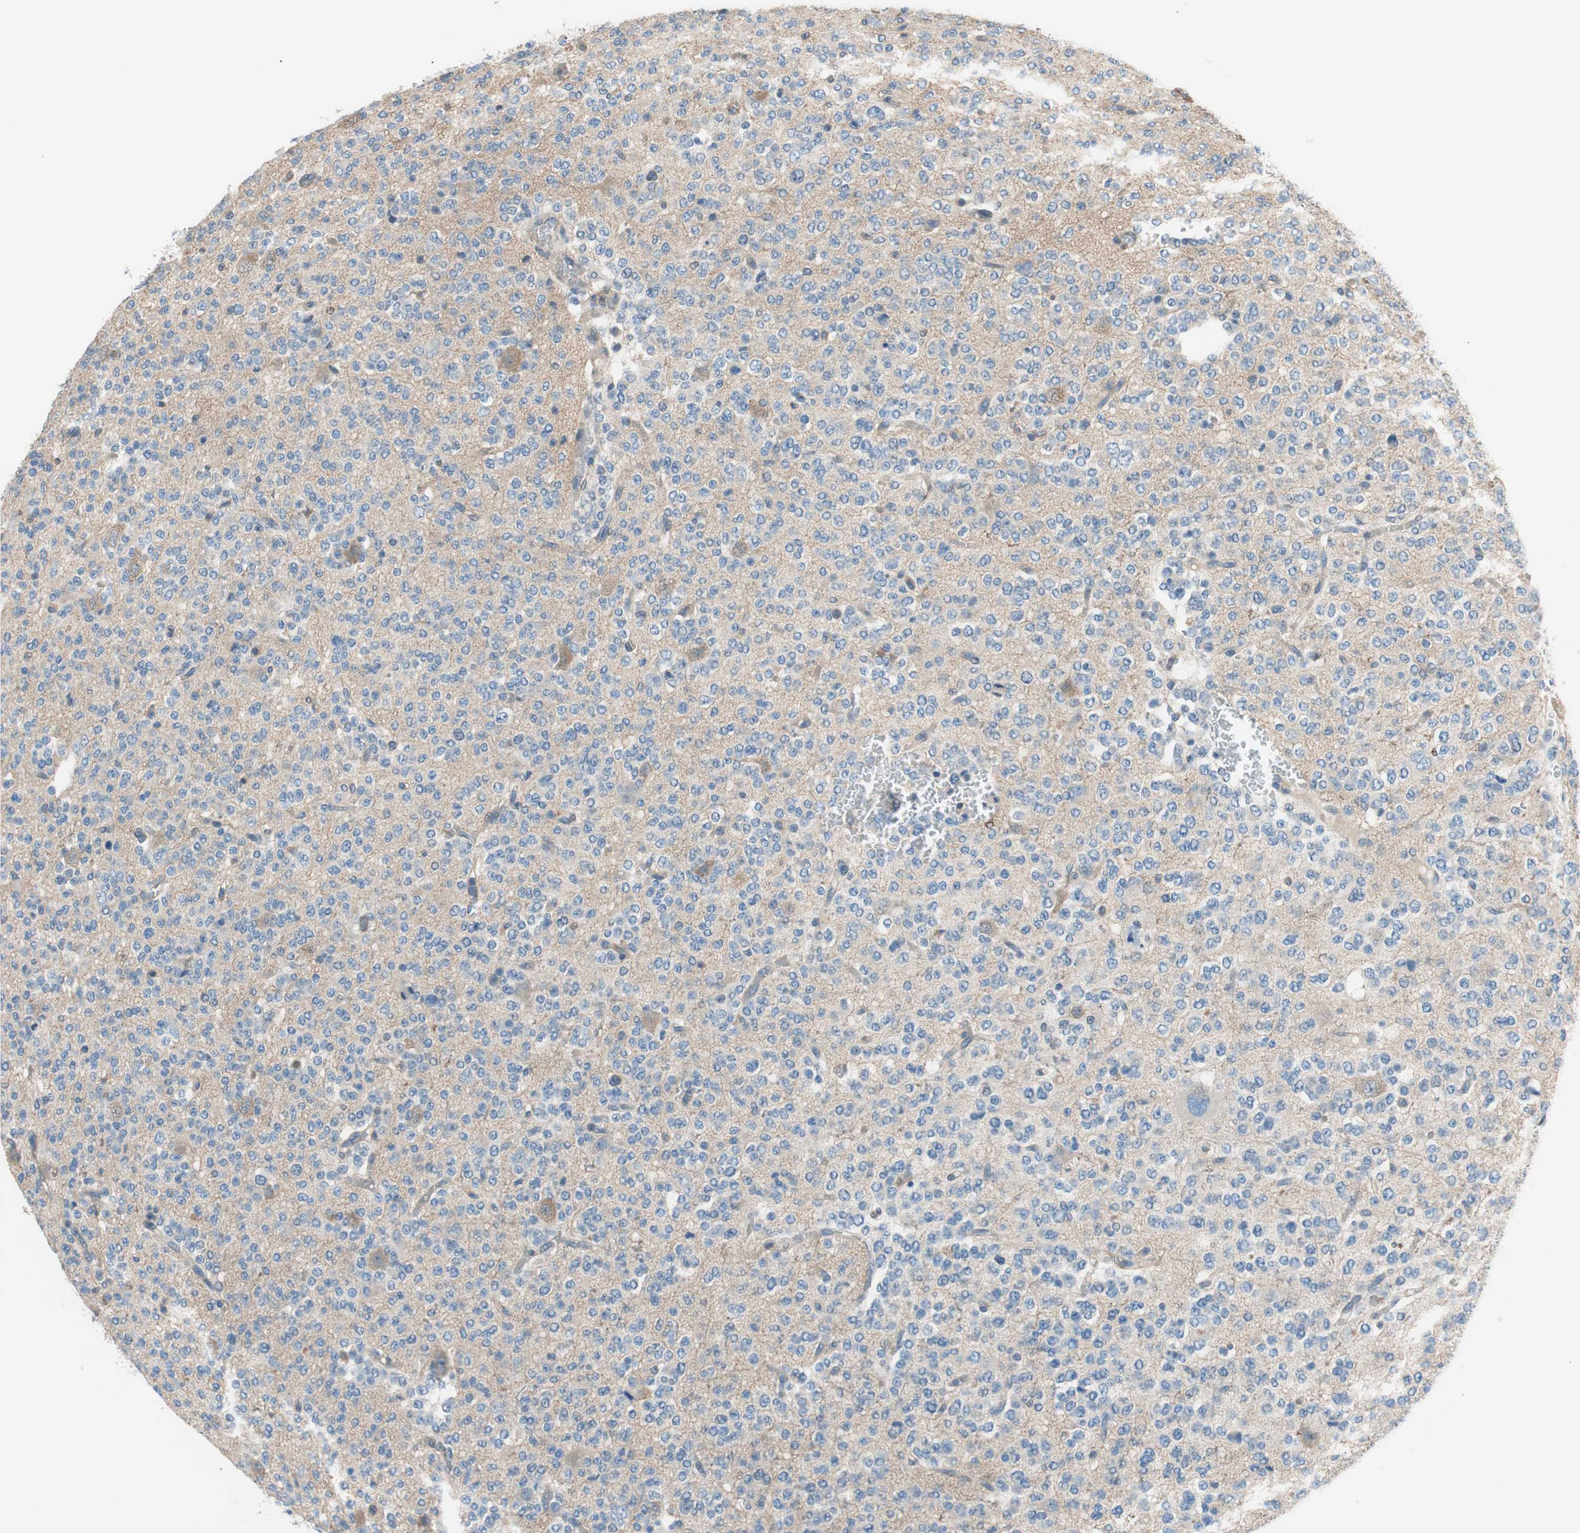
{"staining": {"intensity": "weak", "quantity": "<25%", "location": "cytoplasmic/membranous"}, "tissue": "glioma", "cell_type": "Tumor cells", "image_type": "cancer", "snomed": [{"axis": "morphology", "description": "Glioma, malignant, Low grade"}, {"axis": "topography", "description": "Brain"}], "caption": "Immunohistochemical staining of glioma exhibits no significant staining in tumor cells. The staining was performed using DAB (3,3'-diaminobenzidine) to visualize the protein expression in brown, while the nuclei were stained in blue with hematoxylin (Magnification: 20x).", "gene": "CALML3", "patient": {"sex": "male", "age": 38}}